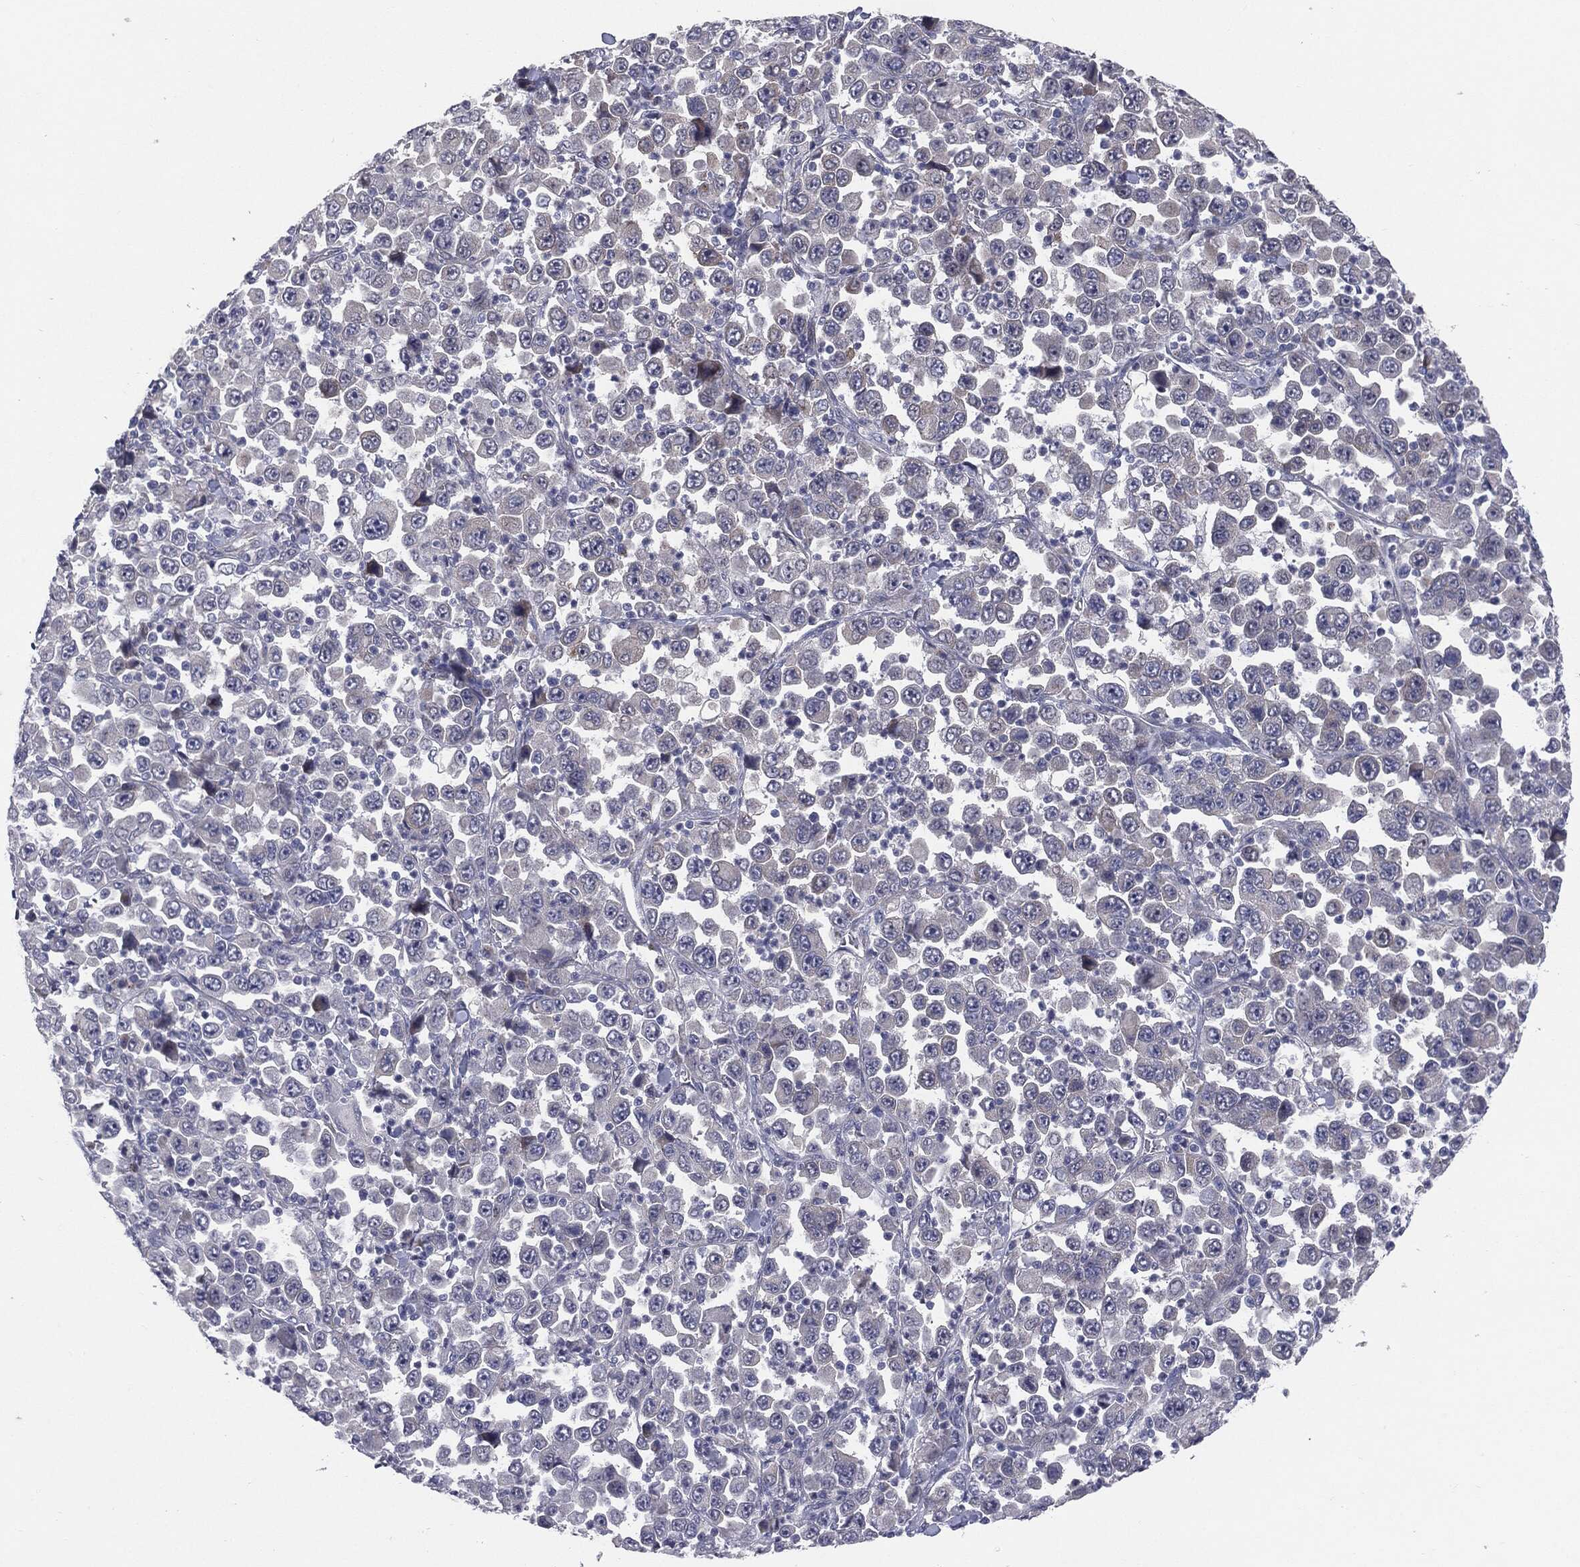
{"staining": {"intensity": "negative", "quantity": "none", "location": "none"}, "tissue": "stomach cancer", "cell_type": "Tumor cells", "image_type": "cancer", "snomed": [{"axis": "morphology", "description": "Normal tissue, NOS"}, {"axis": "morphology", "description": "Adenocarcinoma, NOS"}, {"axis": "topography", "description": "Stomach, upper"}, {"axis": "topography", "description": "Stomach"}], "caption": "Tumor cells show no significant protein positivity in stomach cancer. (DAB (3,3'-diaminobenzidine) IHC with hematoxylin counter stain).", "gene": "KRT5", "patient": {"sex": "male", "age": 59}}